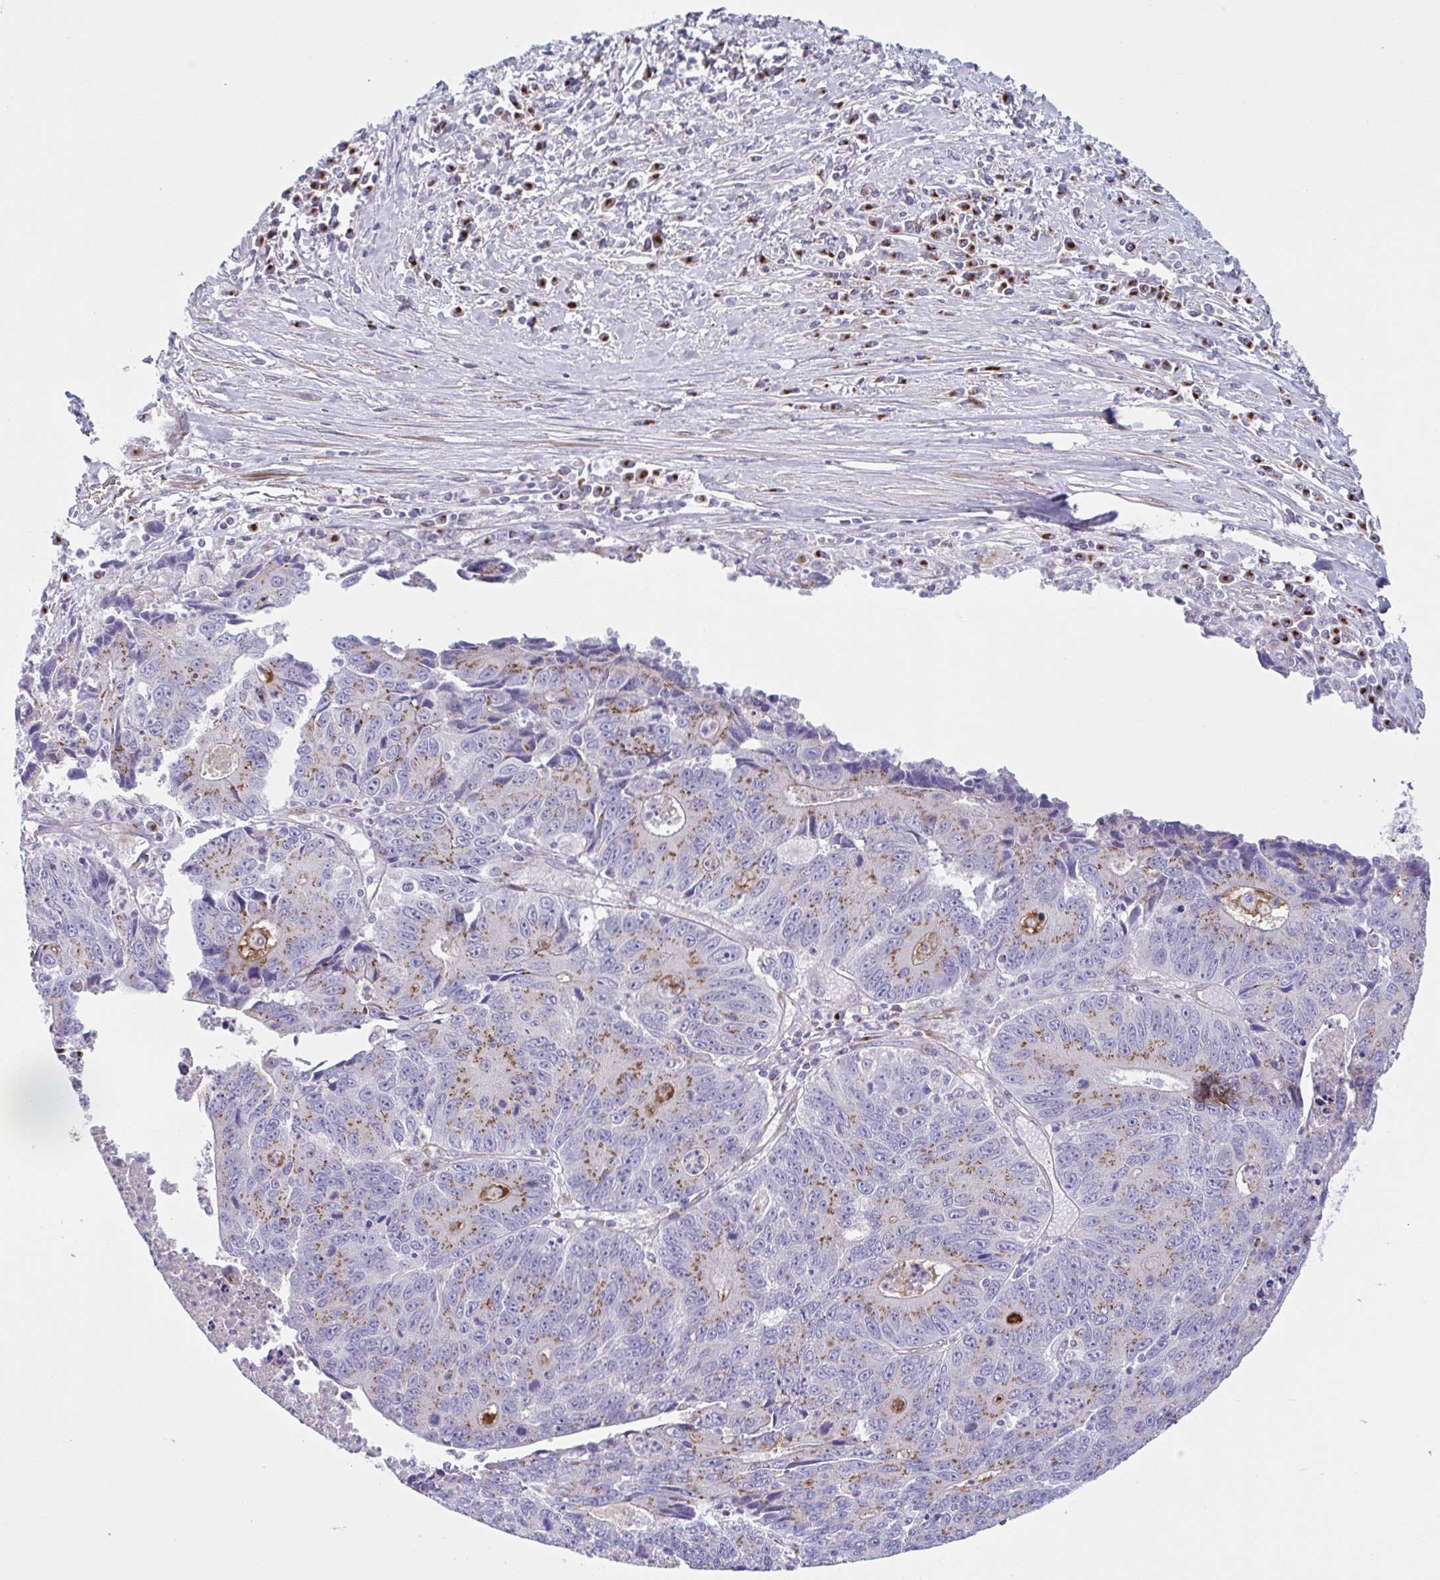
{"staining": {"intensity": "weak", "quantity": "25%-75%", "location": "cytoplasmic/membranous"}, "tissue": "liver cancer", "cell_type": "Tumor cells", "image_type": "cancer", "snomed": [{"axis": "morphology", "description": "Cholangiocarcinoma"}, {"axis": "topography", "description": "Liver"}], "caption": "Human liver cancer stained with a protein marker exhibits weak staining in tumor cells.", "gene": "COL17A1", "patient": {"sex": "male", "age": 65}}